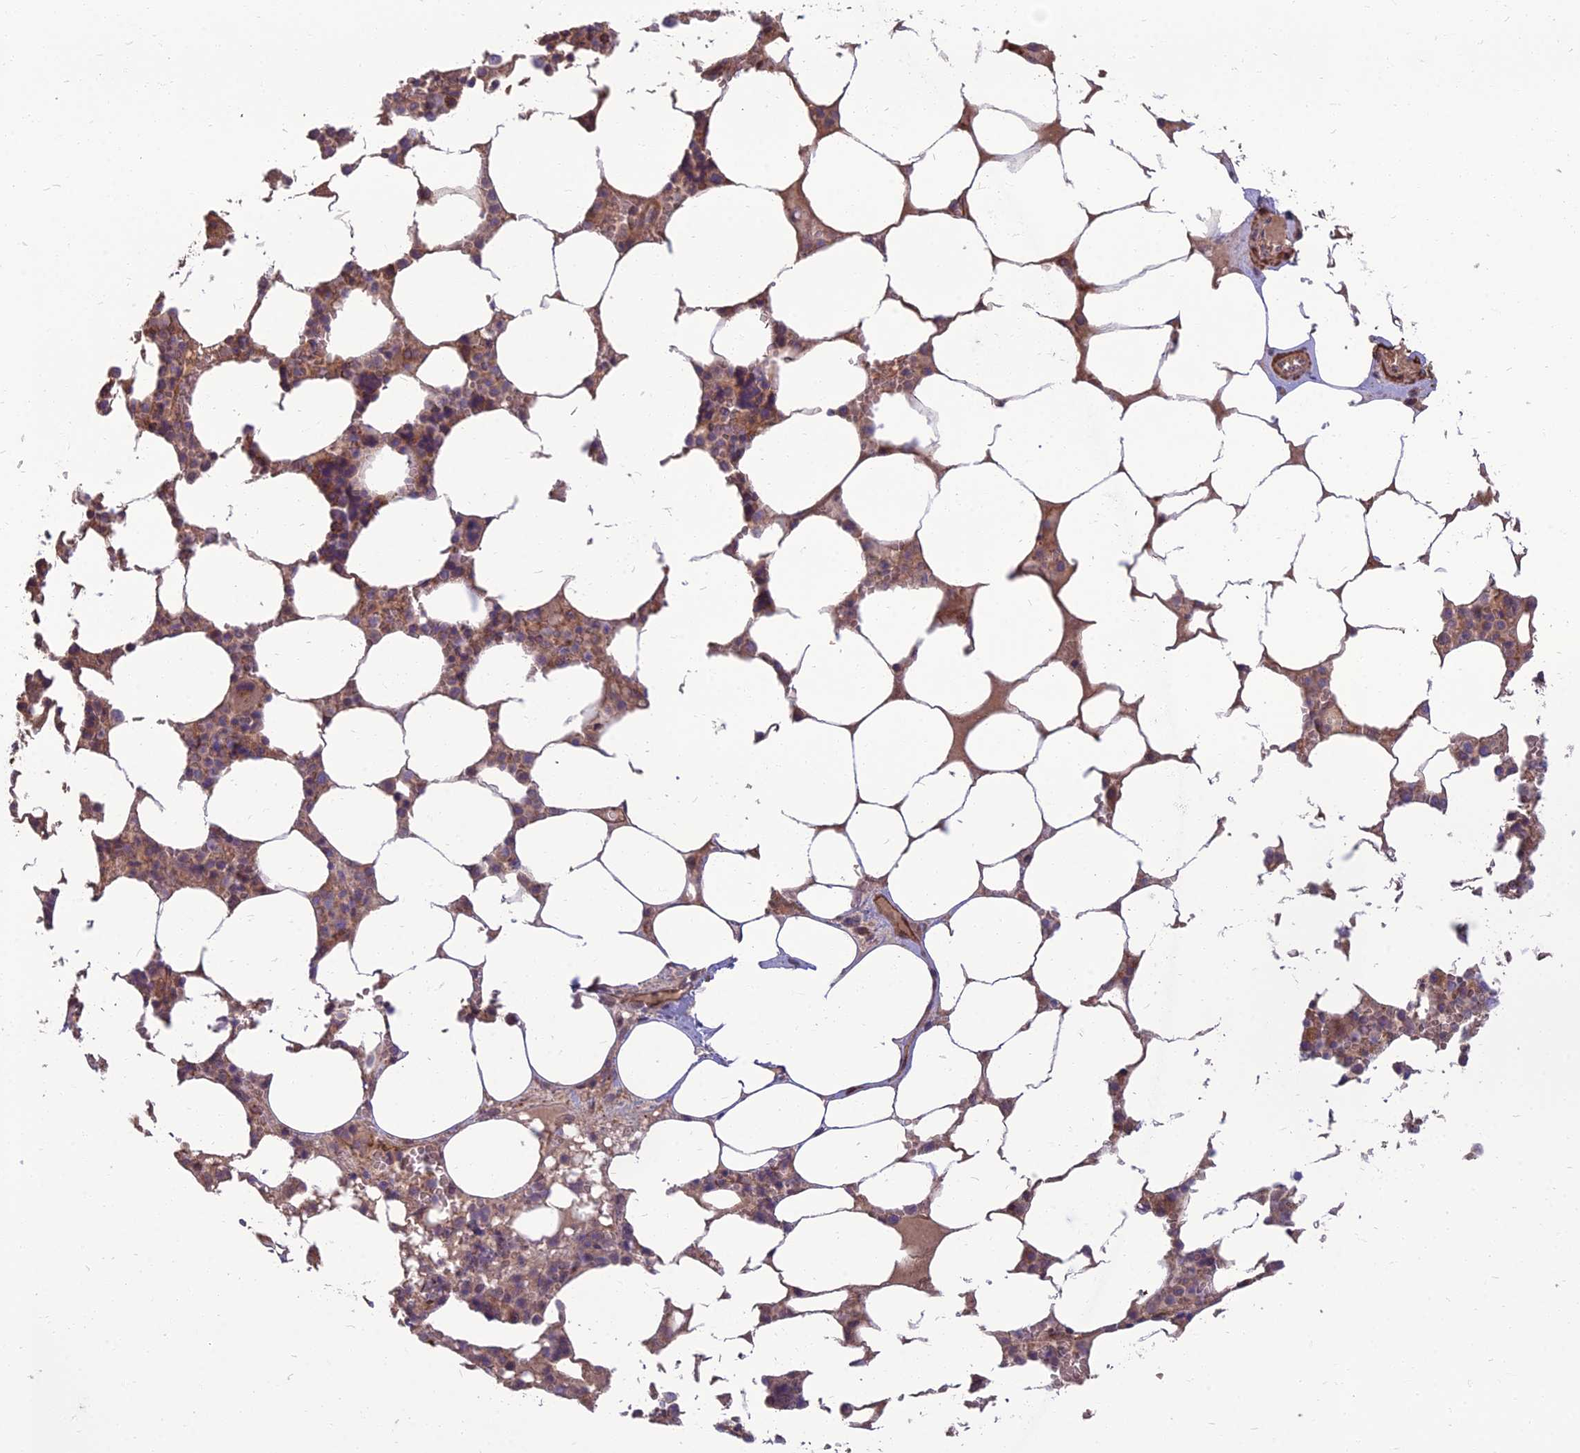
{"staining": {"intensity": "moderate", "quantity": ">75%", "location": "cytoplasmic/membranous"}, "tissue": "bone marrow", "cell_type": "Hematopoietic cells", "image_type": "normal", "snomed": [{"axis": "morphology", "description": "Normal tissue, NOS"}, {"axis": "topography", "description": "Bone marrow"}], "caption": "Hematopoietic cells show moderate cytoplasmic/membranous expression in about >75% of cells in benign bone marrow. Using DAB (brown) and hematoxylin (blue) stains, captured at high magnification using brightfield microscopy.", "gene": "WDR24", "patient": {"sex": "male", "age": 64}}